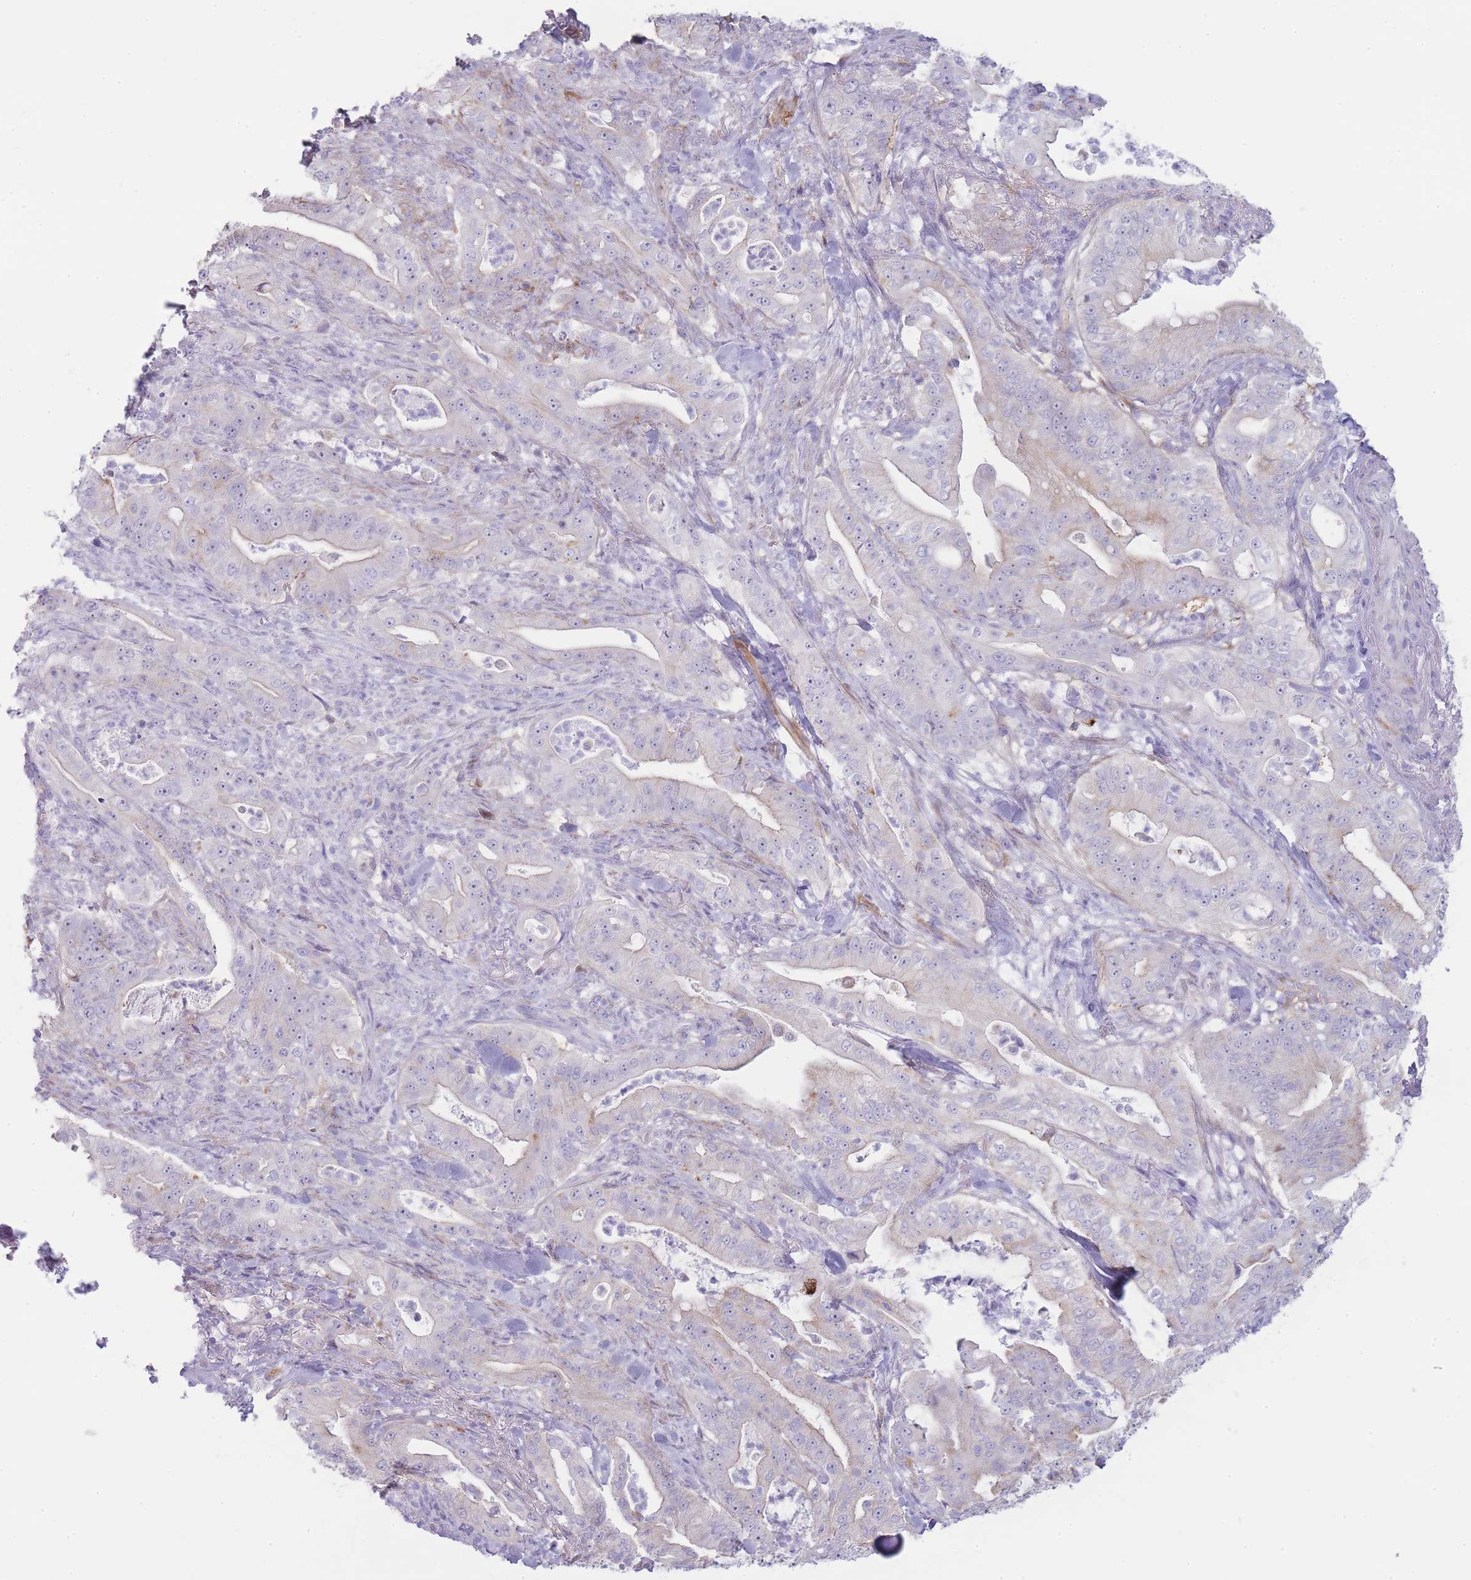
{"staining": {"intensity": "weak", "quantity": "<25%", "location": "cytoplasmic/membranous"}, "tissue": "pancreatic cancer", "cell_type": "Tumor cells", "image_type": "cancer", "snomed": [{"axis": "morphology", "description": "Adenocarcinoma, NOS"}, {"axis": "topography", "description": "Pancreas"}], "caption": "A histopathology image of human pancreatic cancer is negative for staining in tumor cells.", "gene": "UTP14A", "patient": {"sex": "male", "age": 71}}